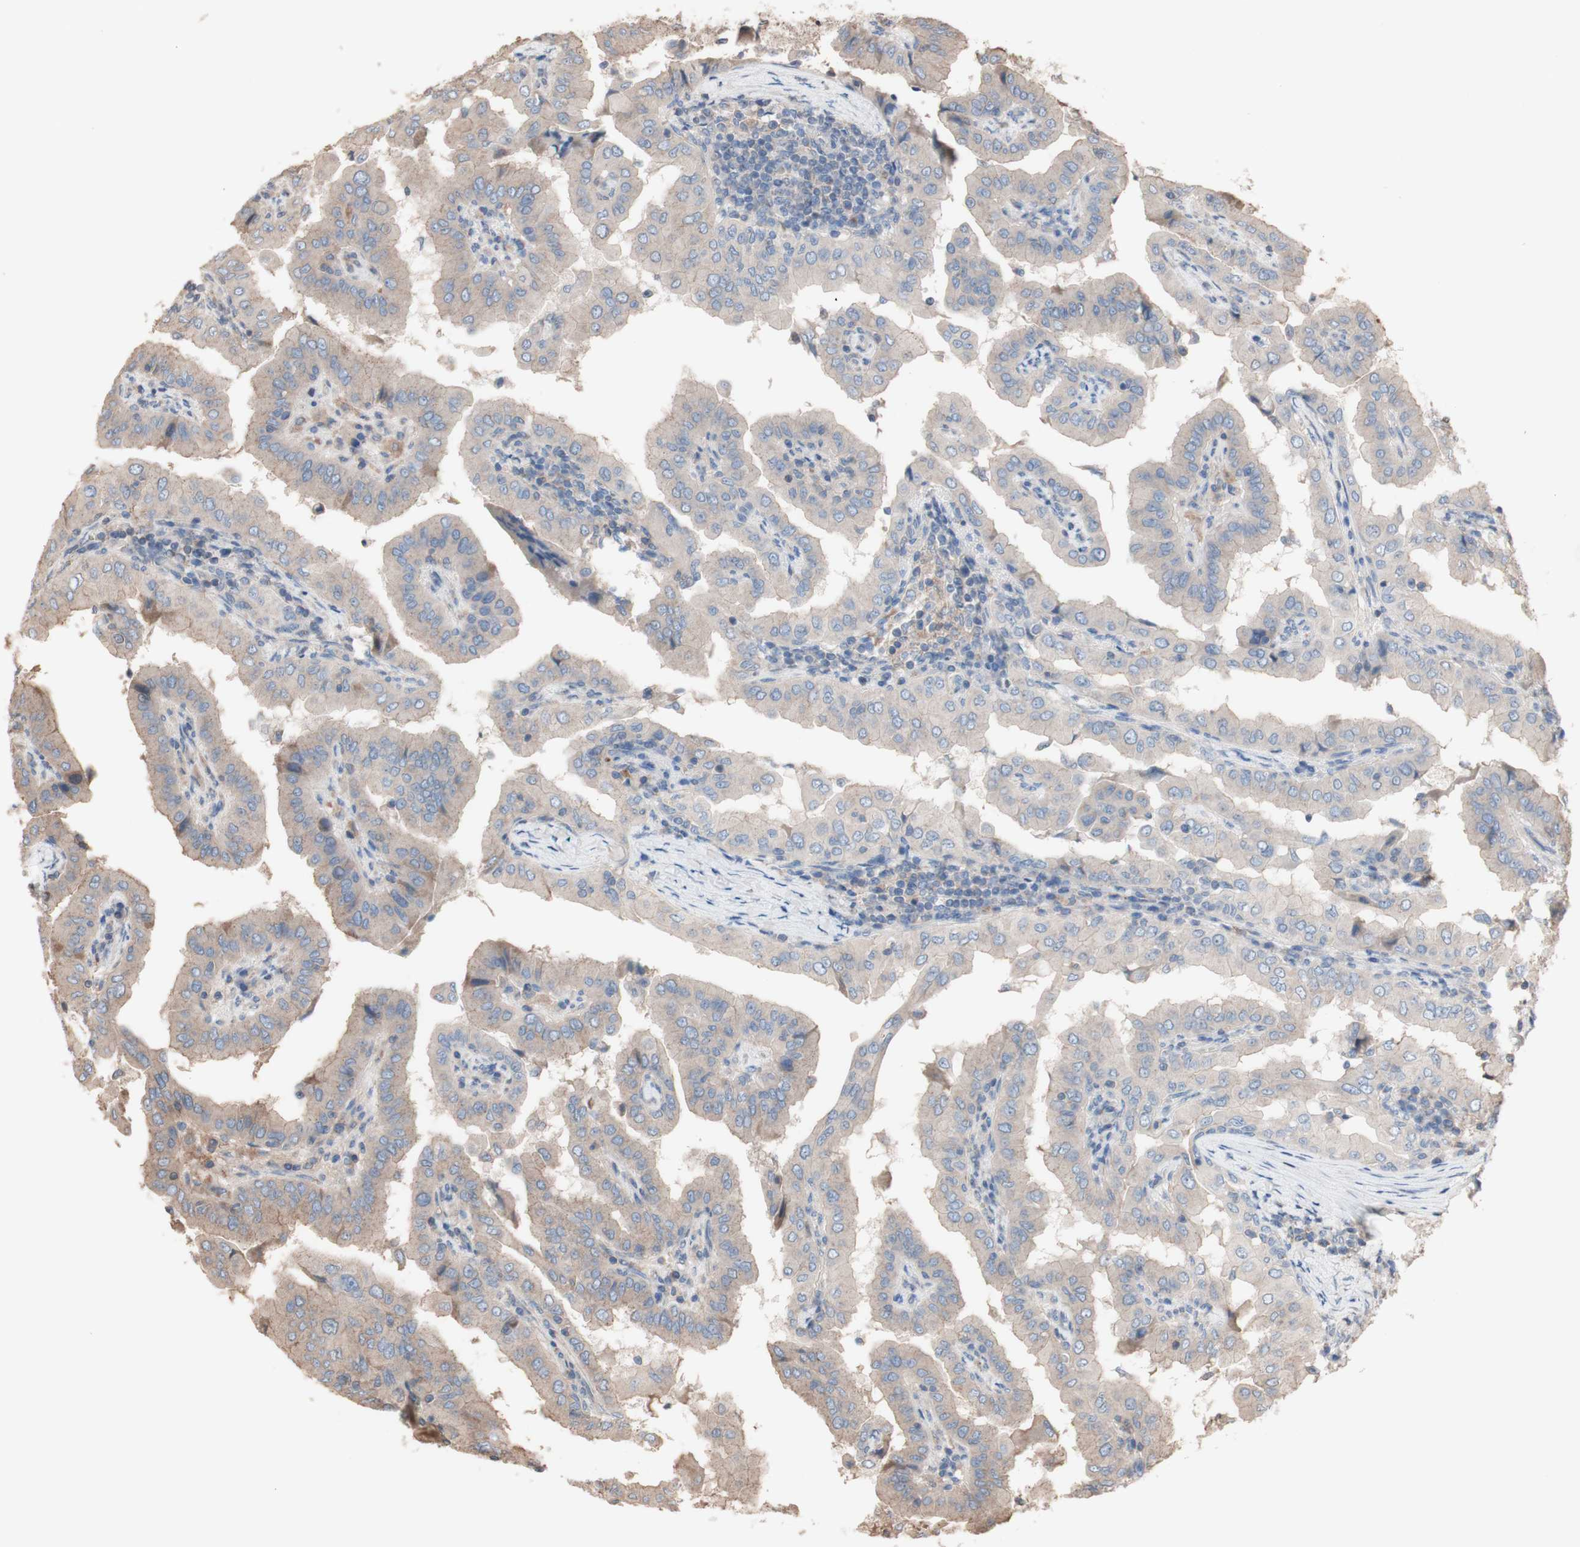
{"staining": {"intensity": "weak", "quantity": ">75%", "location": "cytoplasmic/membranous"}, "tissue": "thyroid cancer", "cell_type": "Tumor cells", "image_type": "cancer", "snomed": [{"axis": "morphology", "description": "Papillary adenocarcinoma, NOS"}, {"axis": "topography", "description": "Thyroid gland"}], "caption": "High-magnification brightfield microscopy of thyroid cancer stained with DAB (brown) and counterstained with hematoxylin (blue). tumor cells exhibit weak cytoplasmic/membranous positivity is identified in approximately>75% of cells.", "gene": "COPB1", "patient": {"sex": "male", "age": 33}}